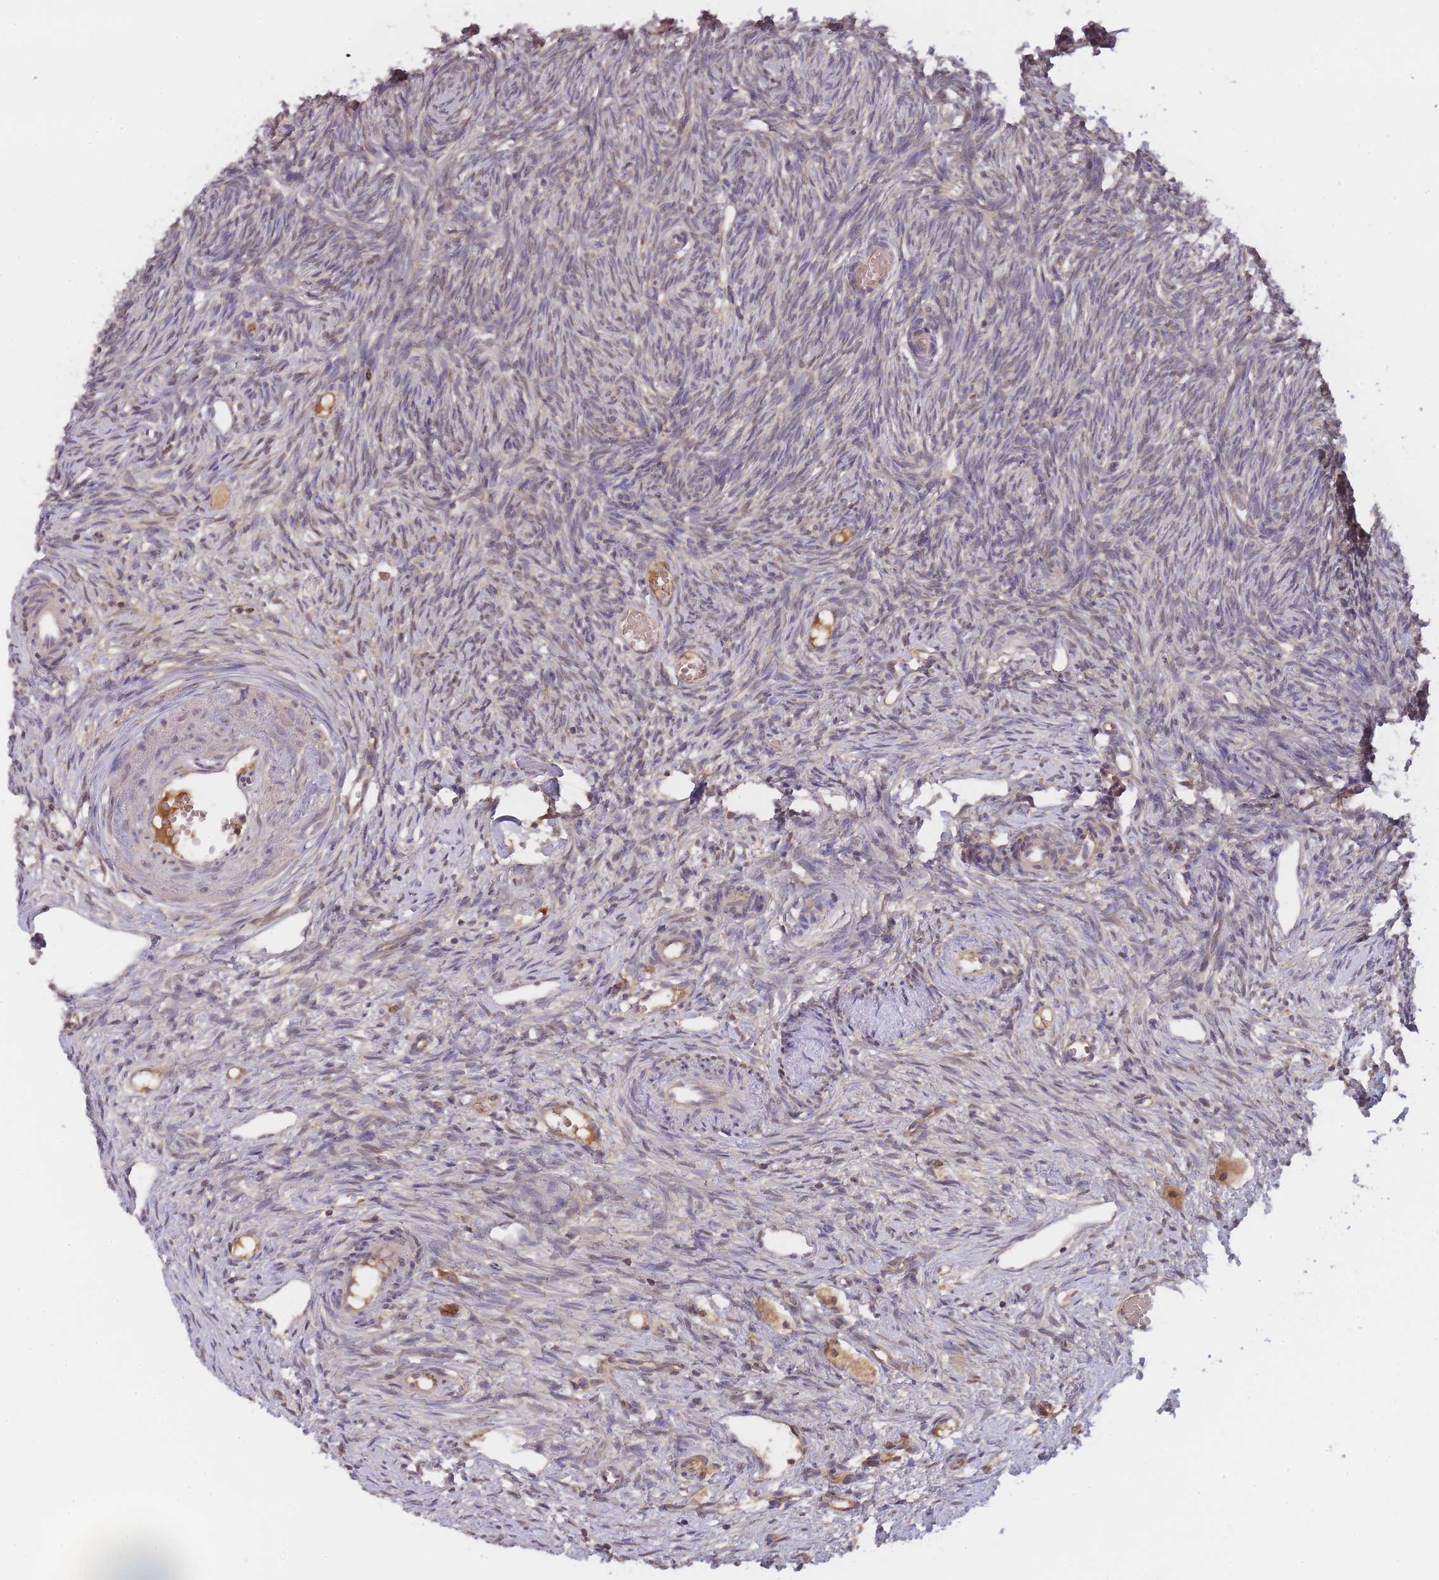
{"staining": {"intensity": "moderate", "quantity": "<25%", "location": "cytoplasmic/membranous"}, "tissue": "ovary", "cell_type": "Ovarian stroma cells", "image_type": "normal", "snomed": [{"axis": "morphology", "description": "Normal tissue, NOS"}, {"axis": "topography", "description": "Ovary"}], "caption": "This histopathology image shows immunohistochemistry (IHC) staining of benign human ovary, with low moderate cytoplasmic/membranous staining in approximately <25% of ovarian stroma cells.", "gene": "PIP4P1", "patient": {"sex": "female", "age": 51}}